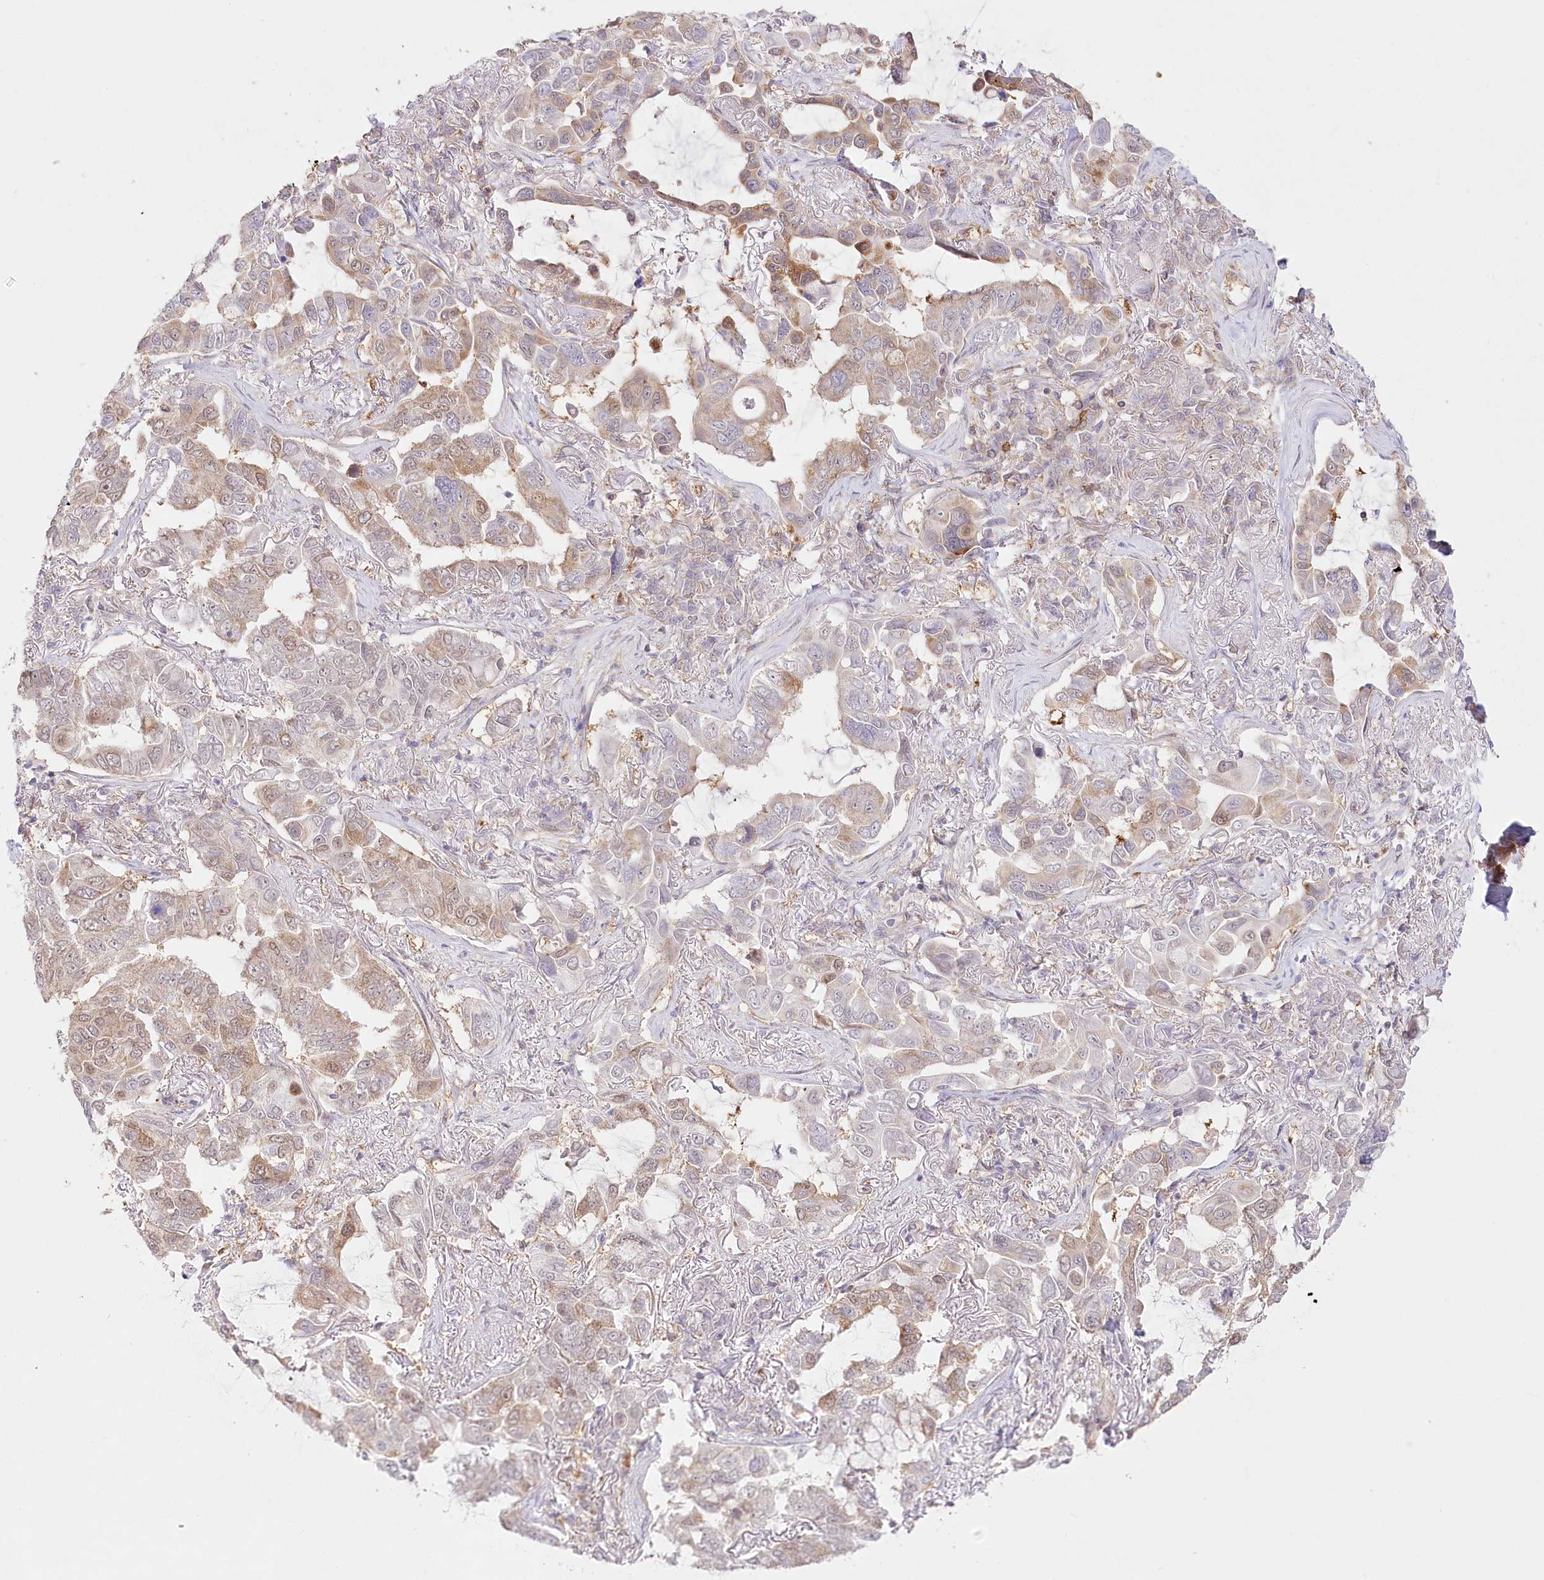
{"staining": {"intensity": "moderate", "quantity": "<25%", "location": "cytoplasmic/membranous"}, "tissue": "lung cancer", "cell_type": "Tumor cells", "image_type": "cancer", "snomed": [{"axis": "morphology", "description": "Adenocarcinoma, NOS"}, {"axis": "topography", "description": "Lung"}], "caption": "Lung adenocarcinoma was stained to show a protein in brown. There is low levels of moderate cytoplasmic/membranous staining in approximately <25% of tumor cells.", "gene": "INPP4B", "patient": {"sex": "male", "age": 64}}